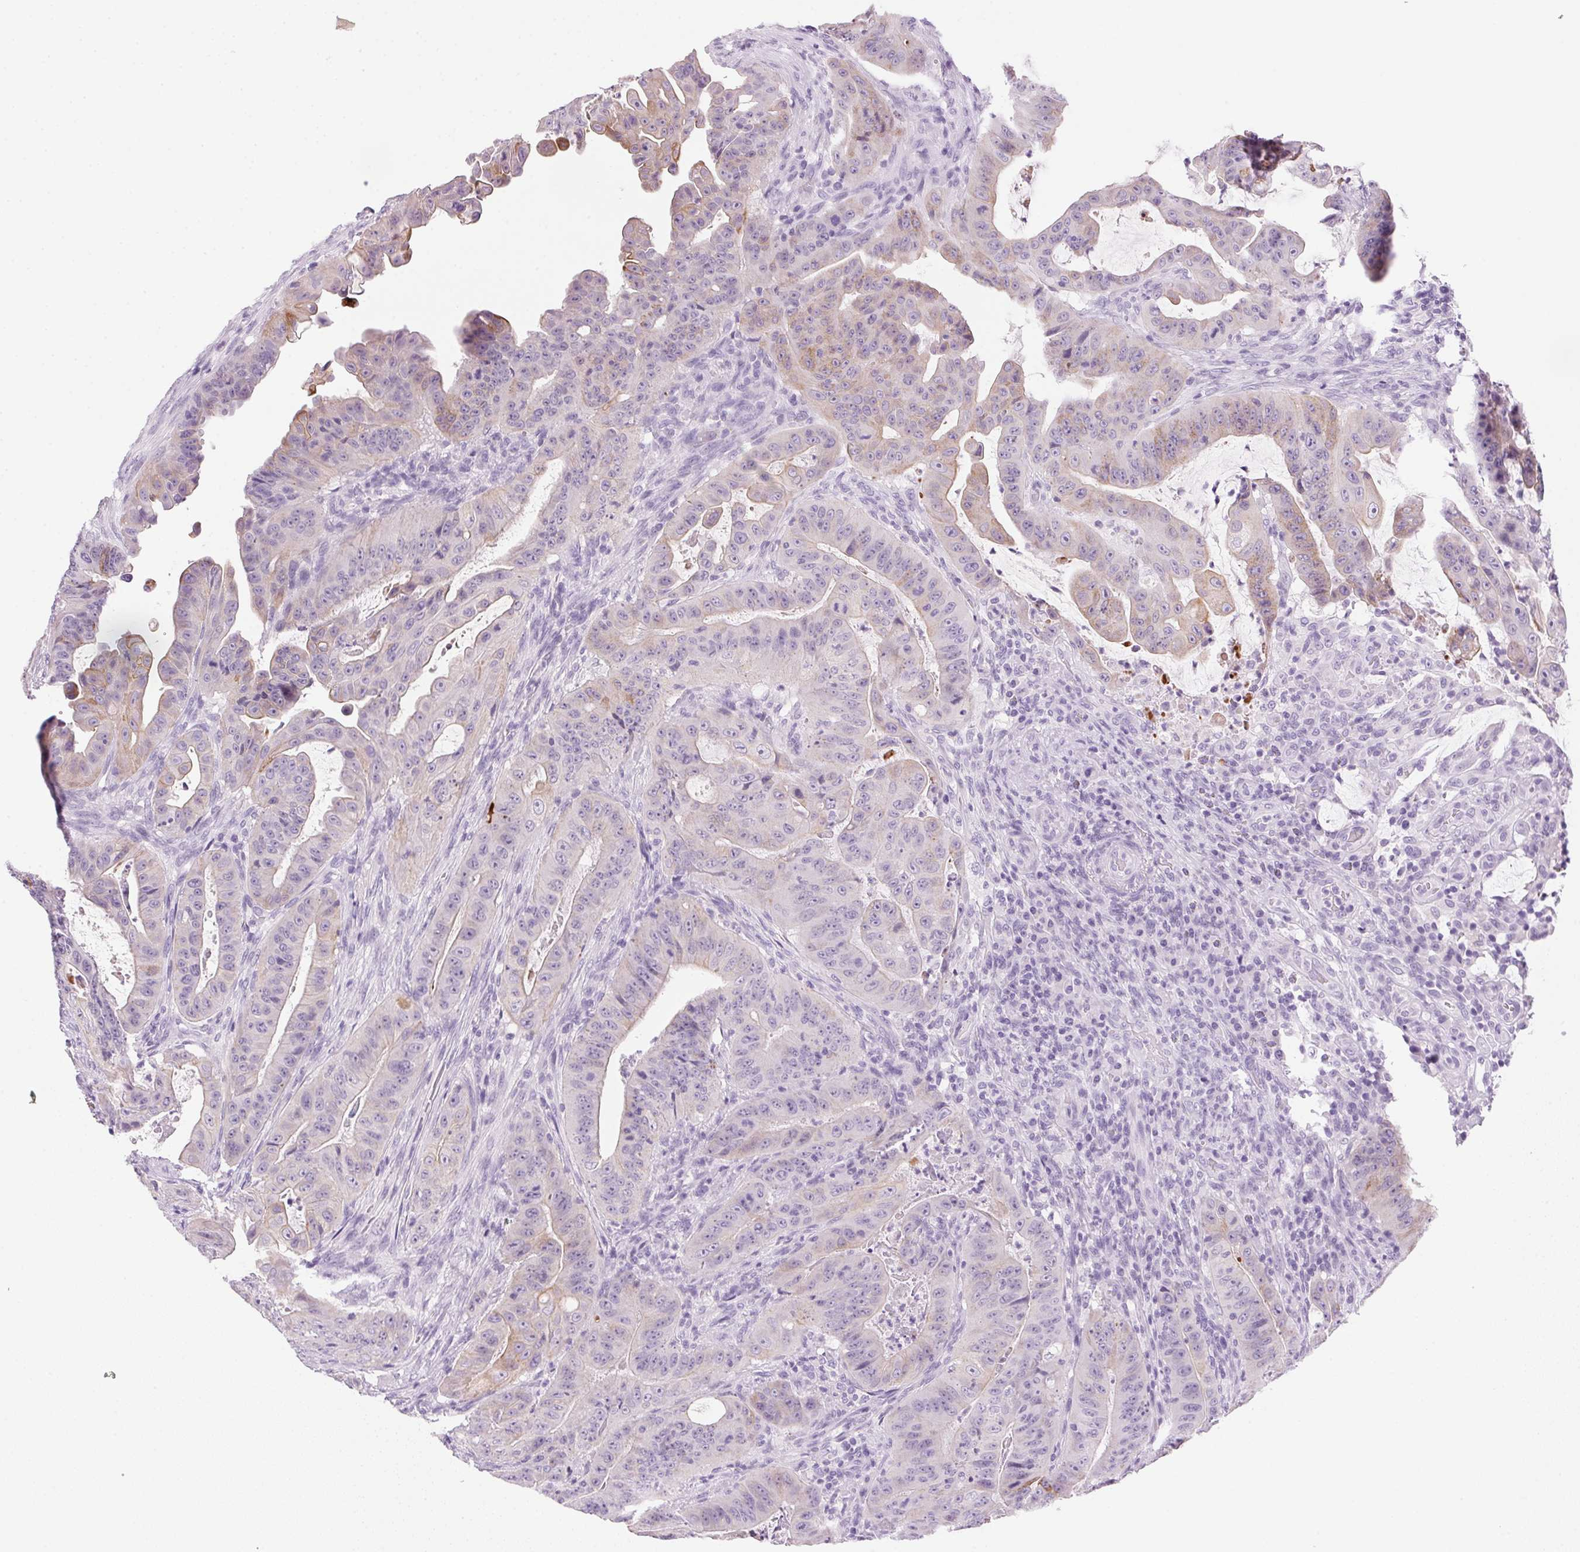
{"staining": {"intensity": "weak", "quantity": "<25%", "location": "cytoplasmic/membranous"}, "tissue": "colorectal cancer", "cell_type": "Tumor cells", "image_type": "cancer", "snomed": [{"axis": "morphology", "description": "Adenocarcinoma, NOS"}, {"axis": "topography", "description": "Colon"}], "caption": "Colorectal cancer (adenocarcinoma) was stained to show a protein in brown. There is no significant positivity in tumor cells.", "gene": "POPDC2", "patient": {"sex": "male", "age": 33}}